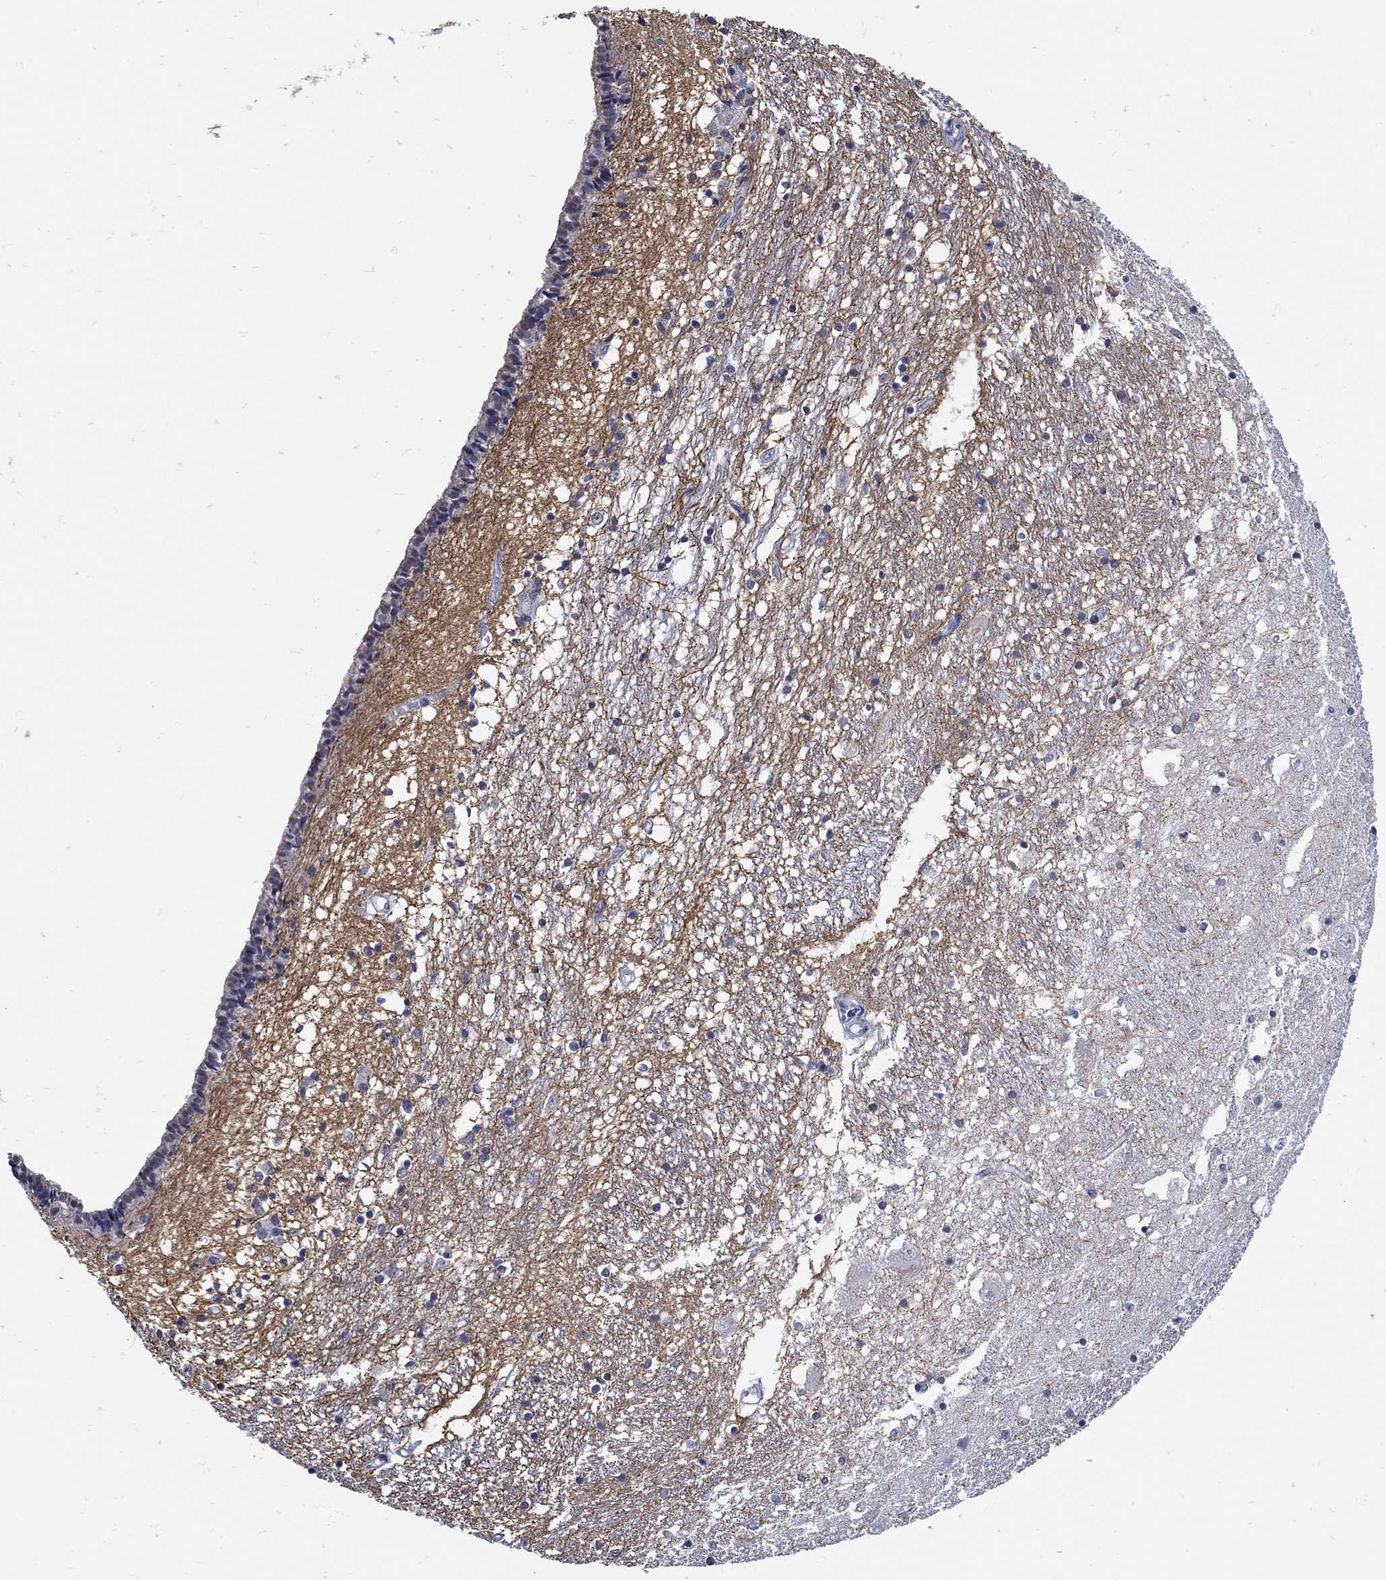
{"staining": {"intensity": "strong", "quantity": "<25%", "location": "cytoplasmic/membranous"}, "tissue": "caudate", "cell_type": "Glial cells", "image_type": "normal", "snomed": [{"axis": "morphology", "description": "Normal tissue, NOS"}, {"axis": "topography", "description": "Lateral ventricle wall"}], "caption": "This photomicrograph shows immunohistochemistry (IHC) staining of normal human caudate, with medium strong cytoplasmic/membranous expression in about <25% of glial cells.", "gene": "KCNN3", "patient": {"sex": "female", "age": 71}}